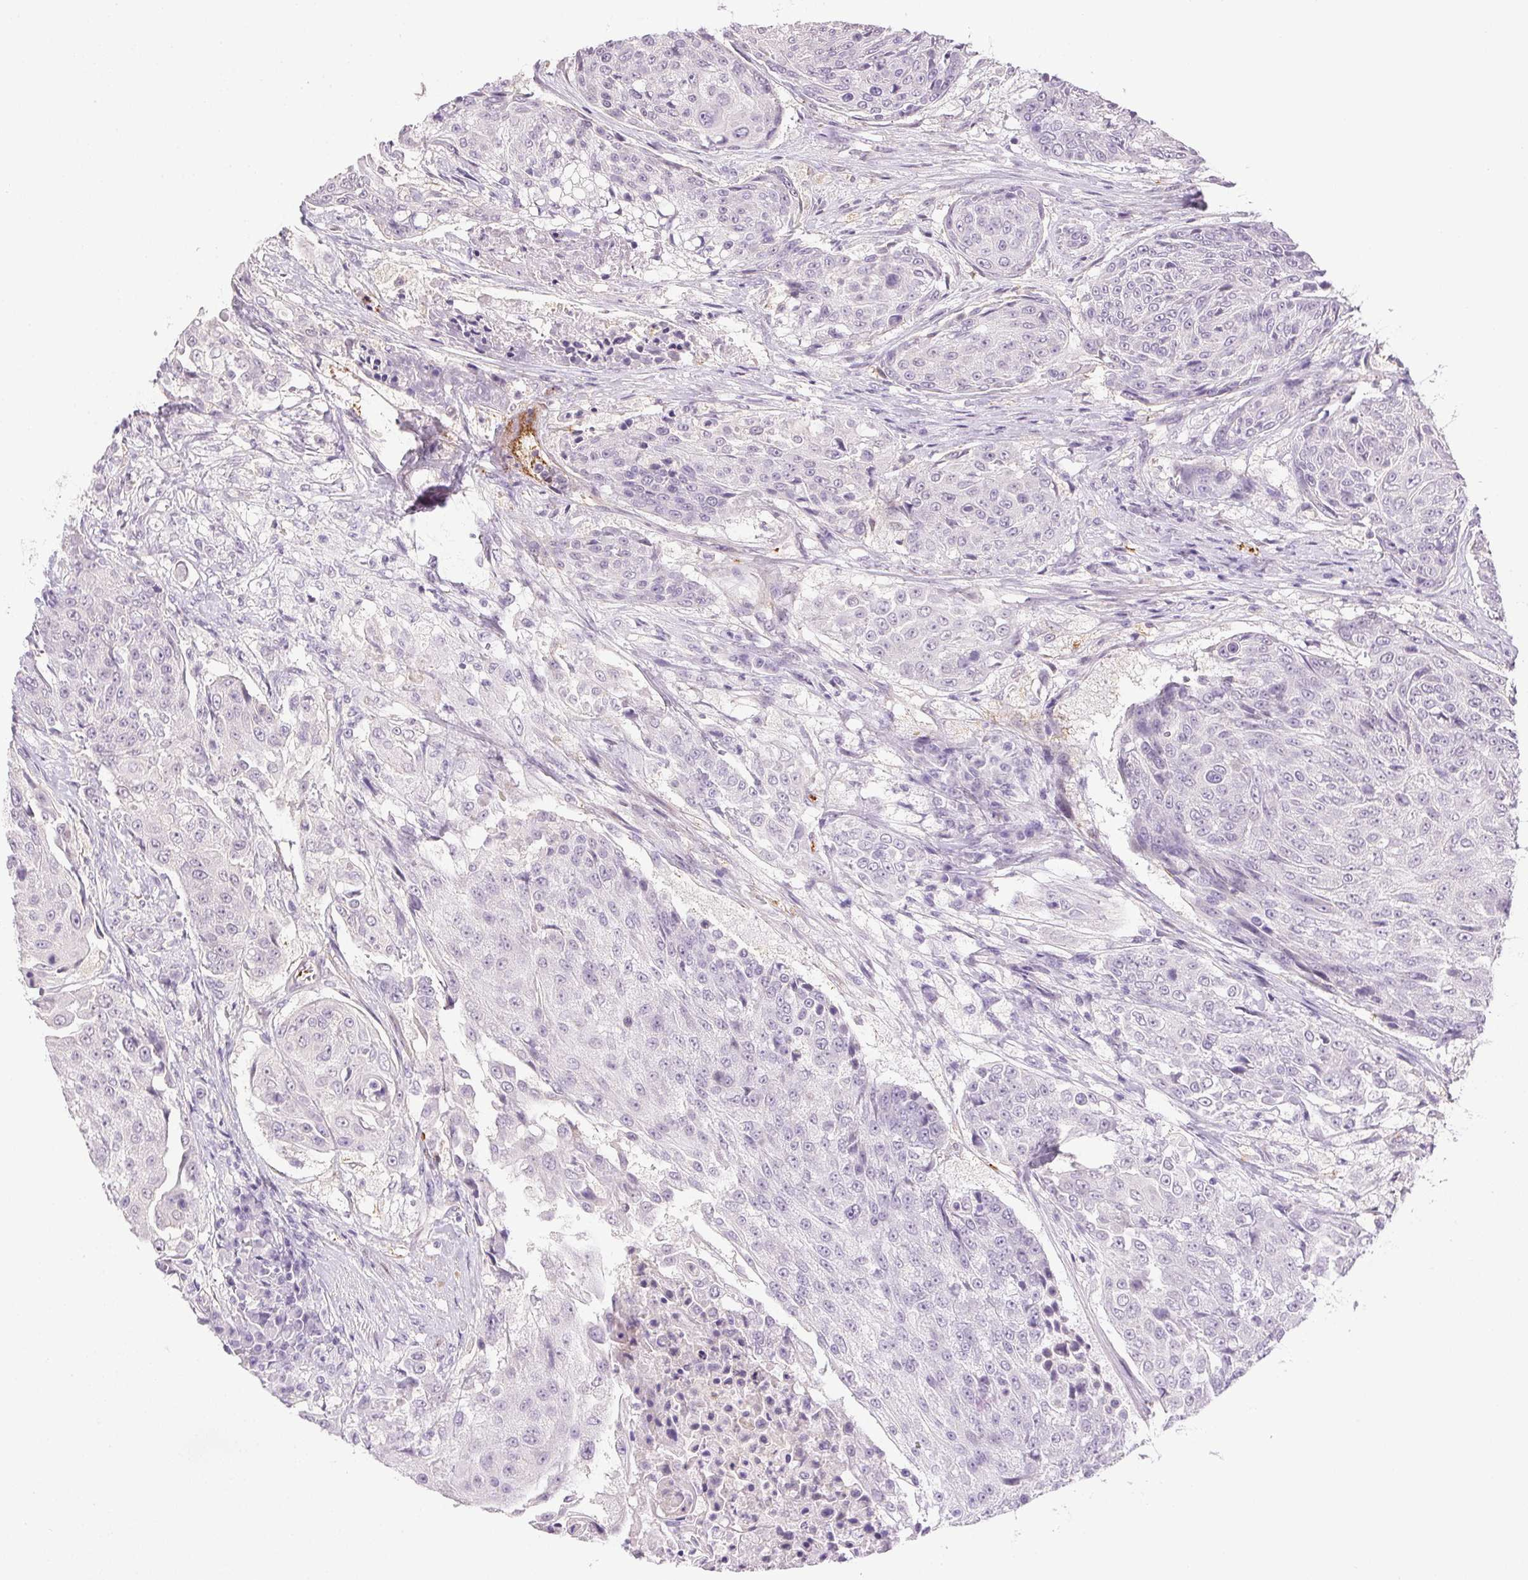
{"staining": {"intensity": "negative", "quantity": "none", "location": "none"}, "tissue": "urothelial cancer", "cell_type": "Tumor cells", "image_type": "cancer", "snomed": [{"axis": "morphology", "description": "Urothelial carcinoma, High grade"}, {"axis": "topography", "description": "Urinary bladder"}], "caption": "Urothelial cancer was stained to show a protein in brown. There is no significant positivity in tumor cells.", "gene": "PRL", "patient": {"sex": "female", "age": 63}}